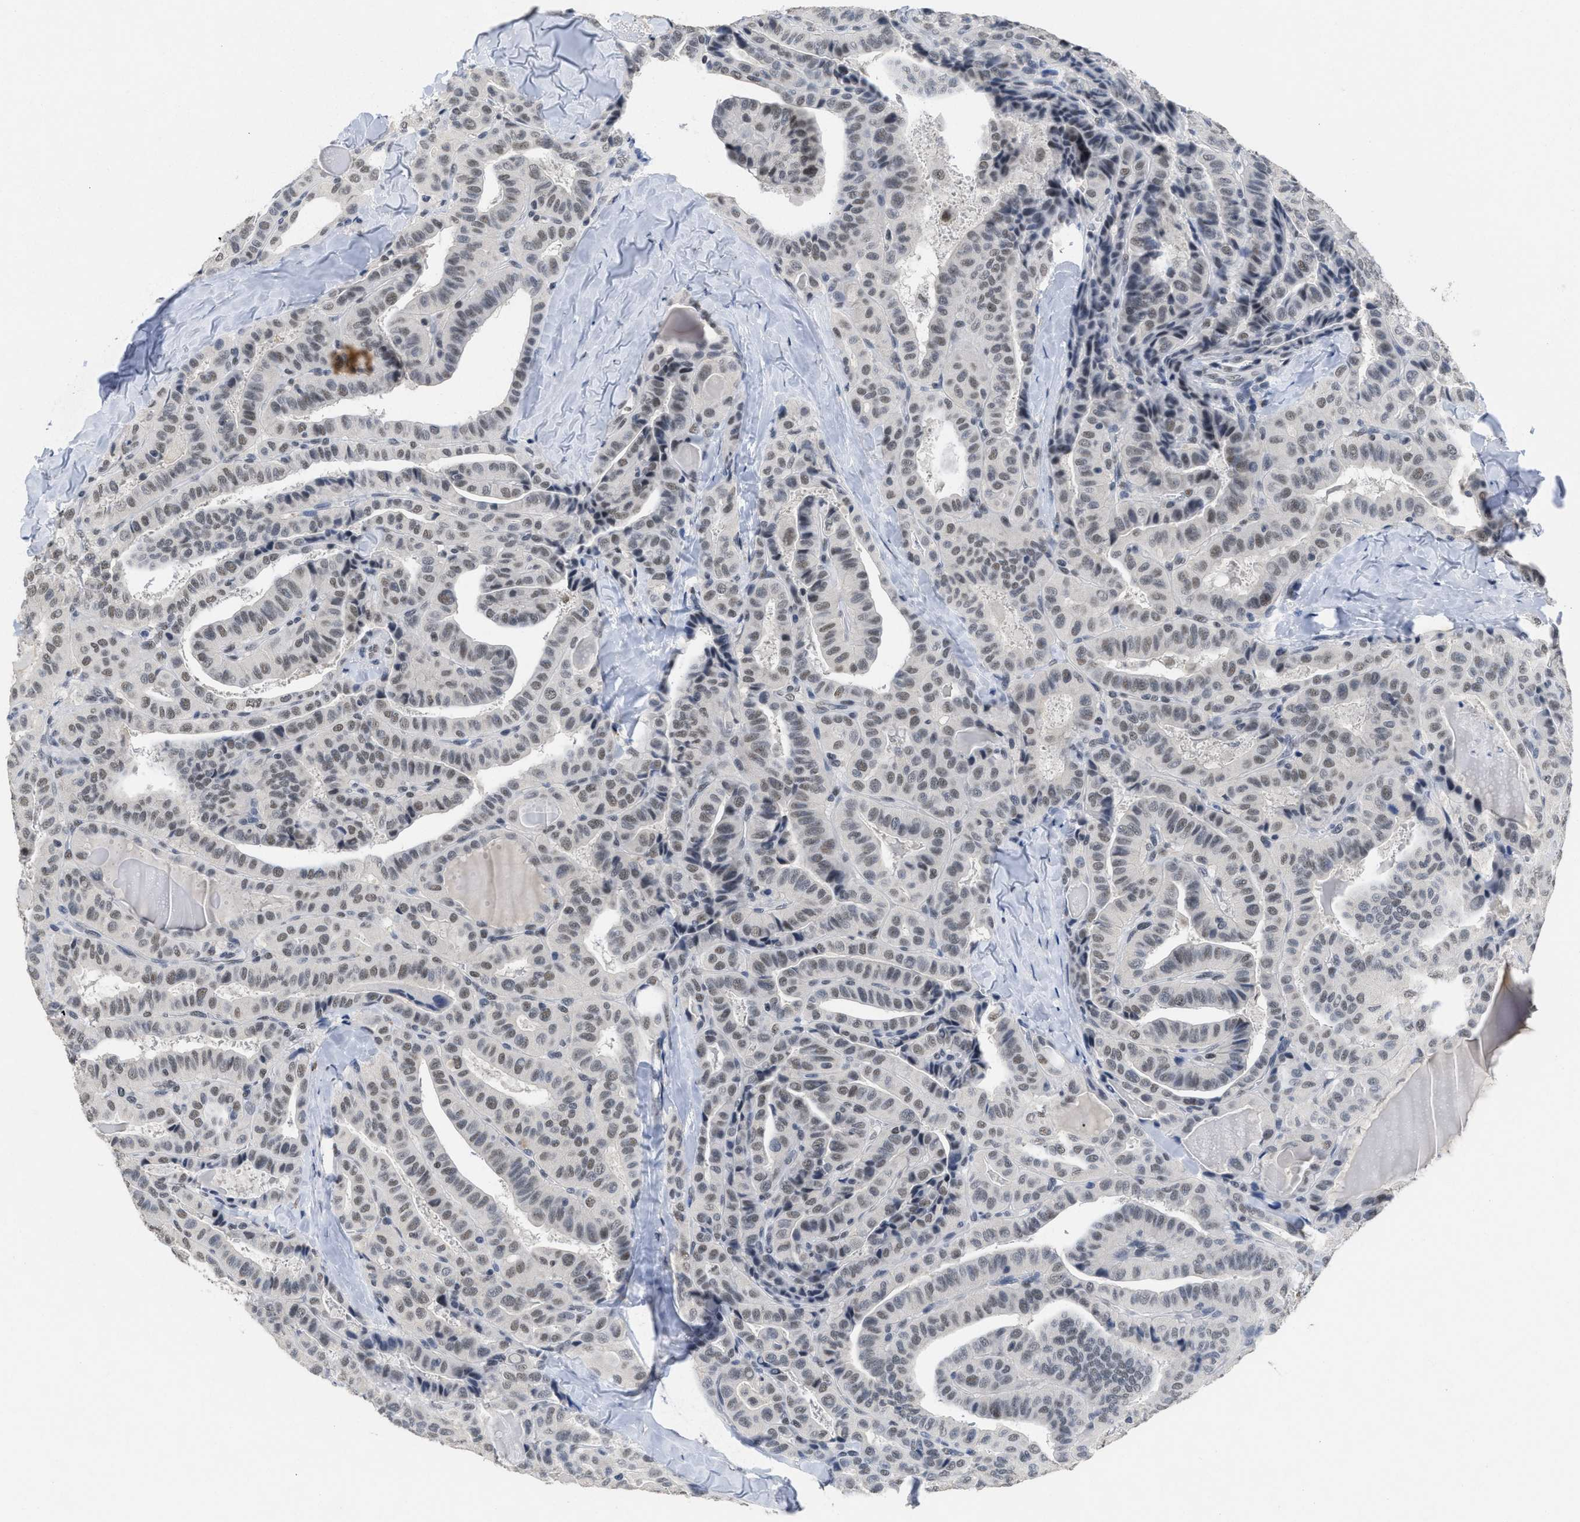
{"staining": {"intensity": "weak", "quantity": ">75%", "location": "nuclear"}, "tissue": "thyroid cancer", "cell_type": "Tumor cells", "image_type": "cancer", "snomed": [{"axis": "morphology", "description": "Papillary adenocarcinoma, NOS"}, {"axis": "topography", "description": "Thyroid gland"}], "caption": "High-magnification brightfield microscopy of thyroid cancer stained with DAB (brown) and counterstained with hematoxylin (blue). tumor cells exhibit weak nuclear staining is identified in approximately>75% of cells.", "gene": "GGNBP2", "patient": {"sex": "male", "age": 77}}